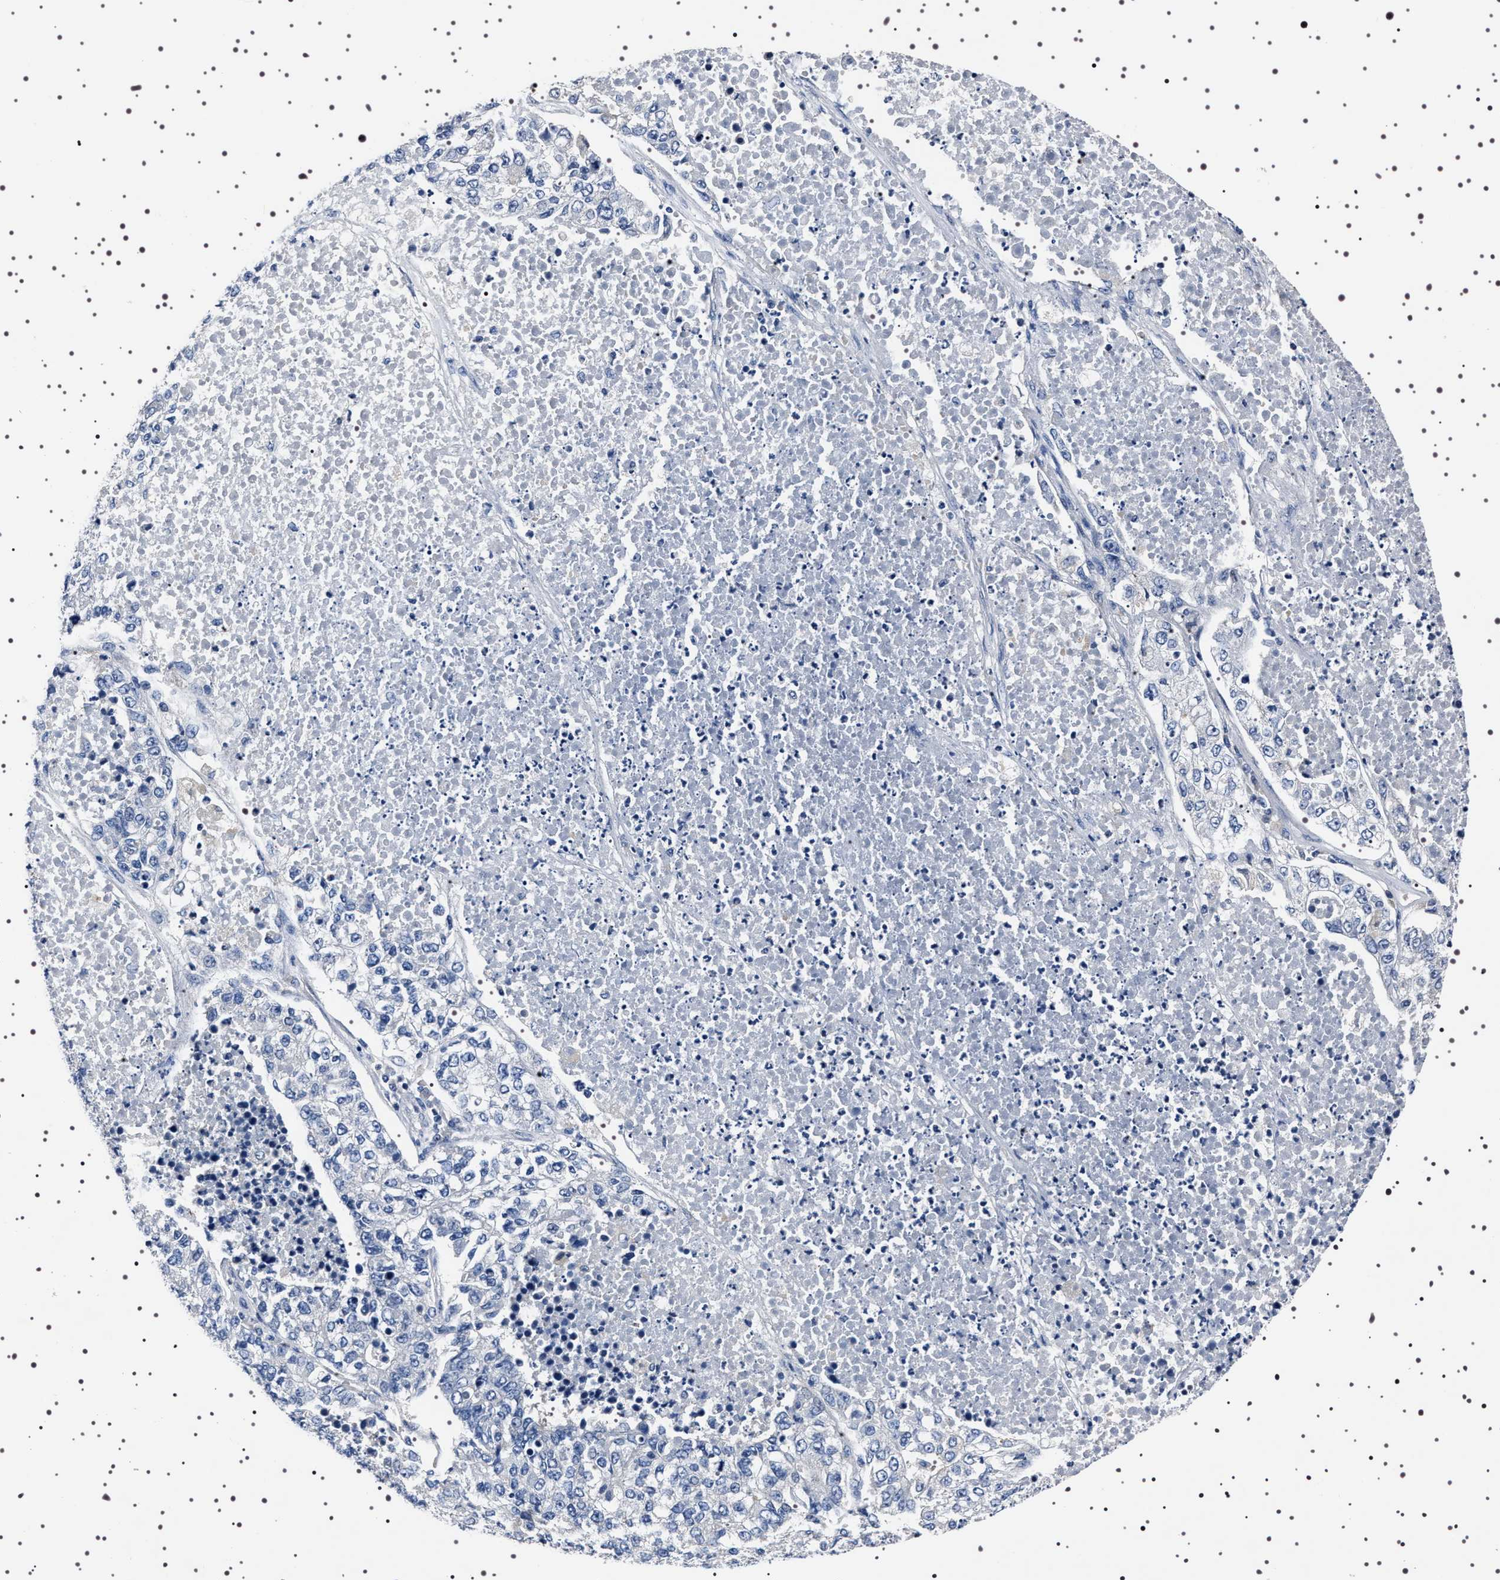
{"staining": {"intensity": "negative", "quantity": "none", "location": "none"}, "tissue": "lung cancer", "cell_type": "Tumor cells", "image_type": "cancer", "snomed": [{"axis": "morphology", "description": "Adenocarcinoma, NOS"}, {"axis": "topography", "description": "Lung"}], "caption": "Immunohistochemistry (IHC) micrograph of neoplastic tissue: lung cancer stained with DAB (3,3'-diaminobenzidine) reveals no significant protein expression in tumor cells.", "gene": "TARBP1", "patient": {"sex": "male", "age": 49}}